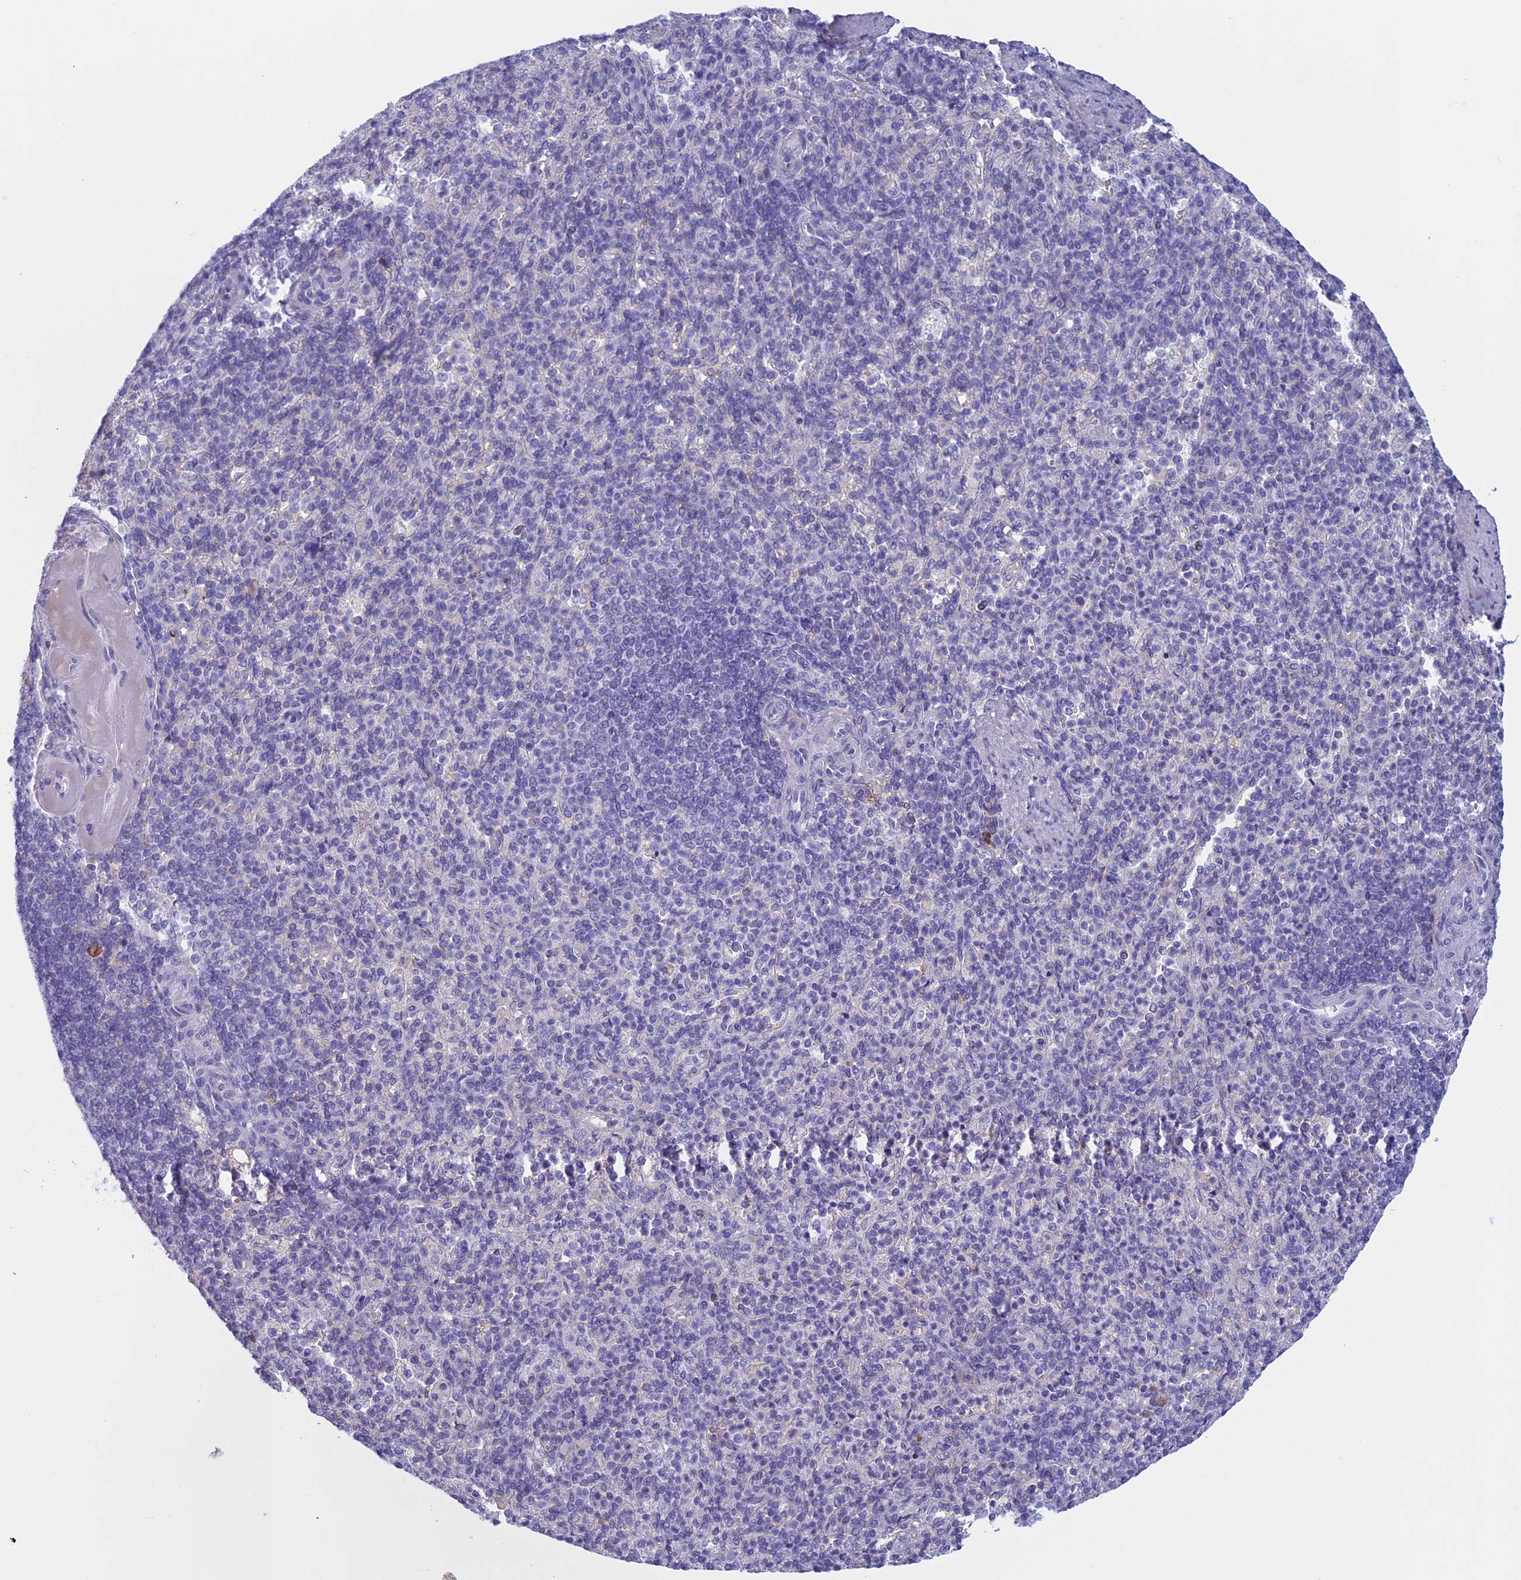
{"staining": {"intensity": "negative", "quantity": "none", "location": "none"}, "tissue": "spleen", "cell_type": "Cells in red pulp", "image_type": "normal", "snomed": [{"axis": "morphology", "description": "Normal tissue, NOS"}, {"axis": "topography", "description": "Spleen"}], "caption": "A high-resolution histopathology image shows immunohistochemistry staining of benign spleen, which reveals no significant positivity in cells in red pulp.", "gene": "ANGPTL2", "patient": {"sex": "female", "age": 74}}